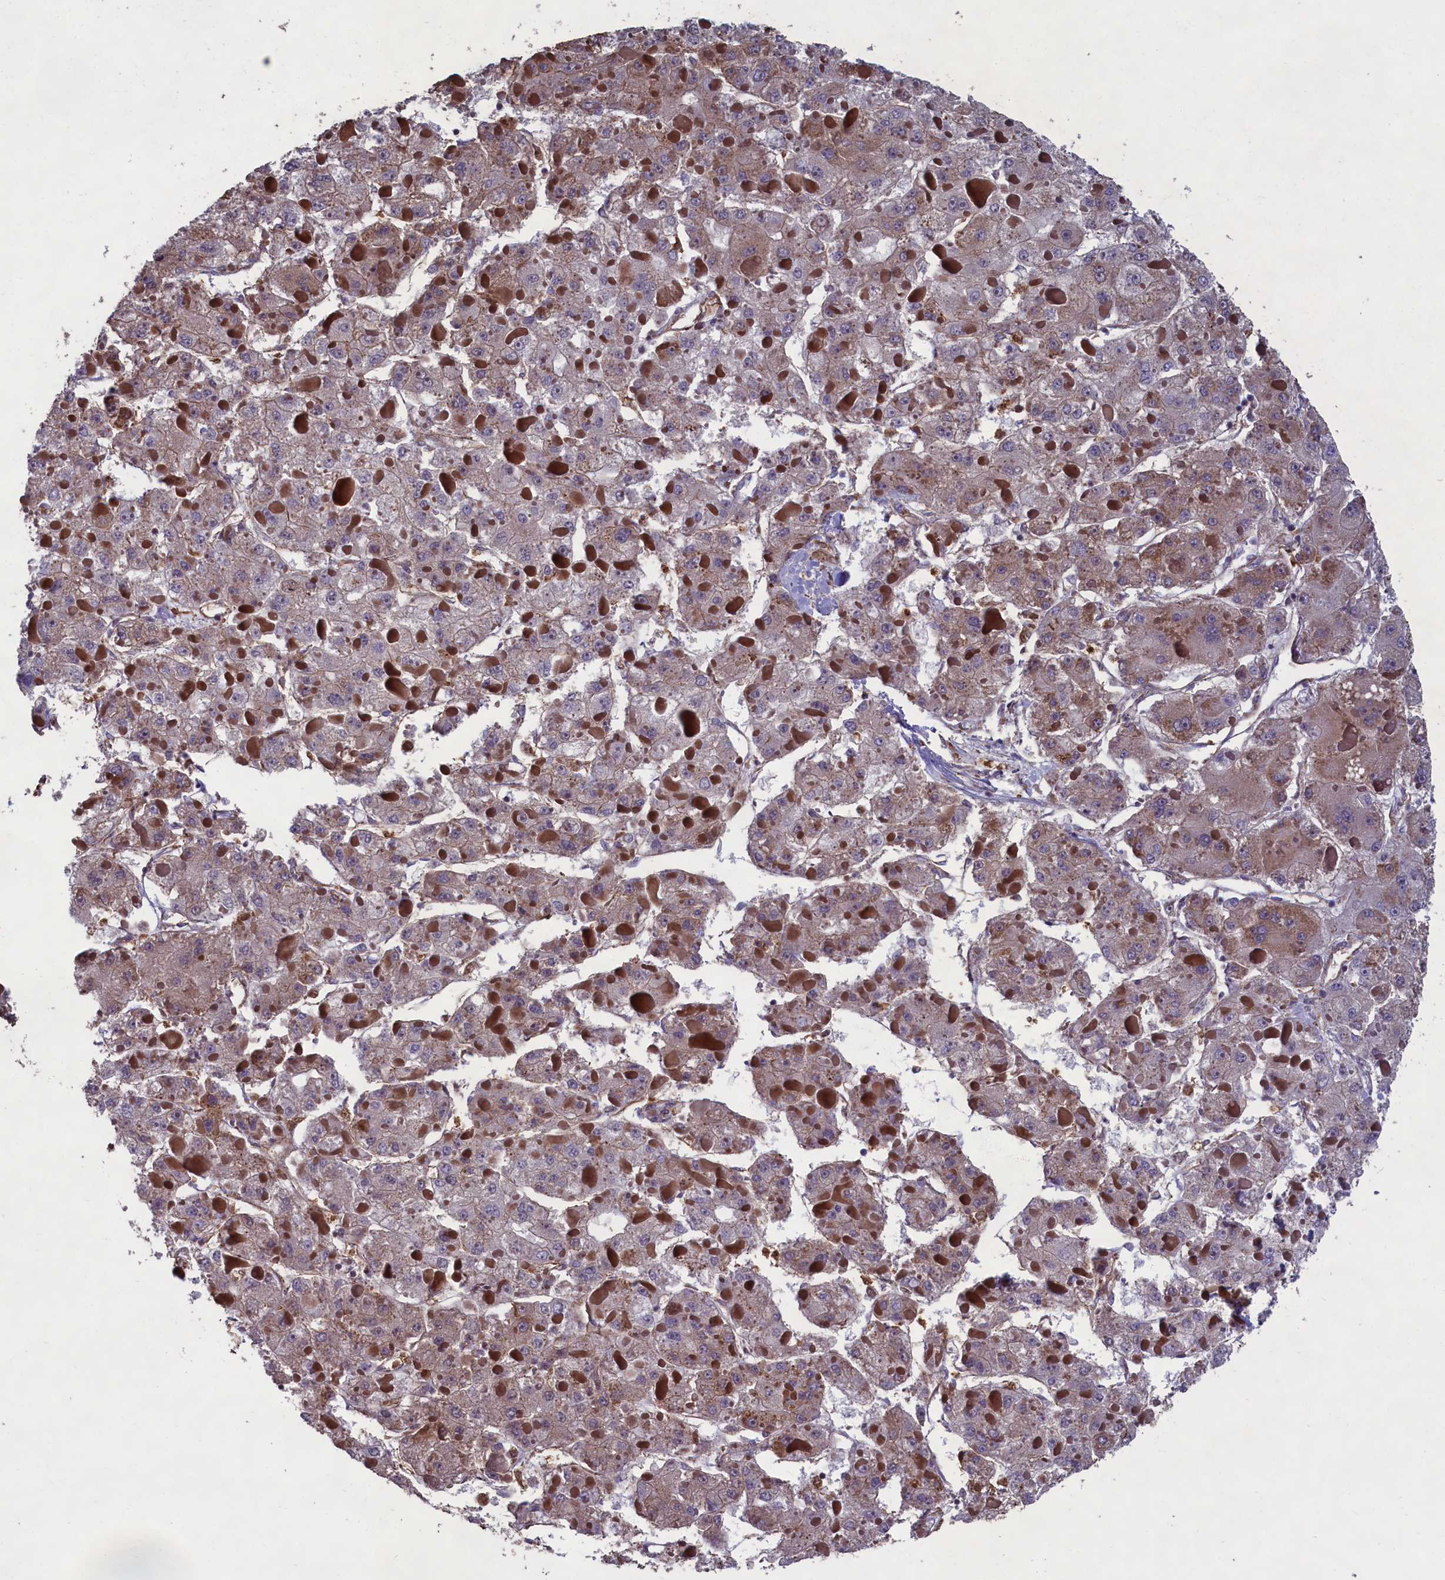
{"staining": {"intensity": "weak", "quantity": "25%-75%", "location": "cytoplasmic/membranous"}, "tissue": "liver cancer", "cell_type": "Tumor cells", "image_type": "cancer", "snomed": [{"axis": "morphology", "description": "Carcinoma, Hepatocellular, NOS"}, {"axis": "topography", "description": "Liver"}], "caption": "Immunohistochemistry of human liver hepatocellular carcinoma demonstrates low levels of weak cytoplasmic/membranous positivity in about 25%-75% of tumor cells.", "gene": "CCDC124", "patient": {"sex": "female", "age": 73}}